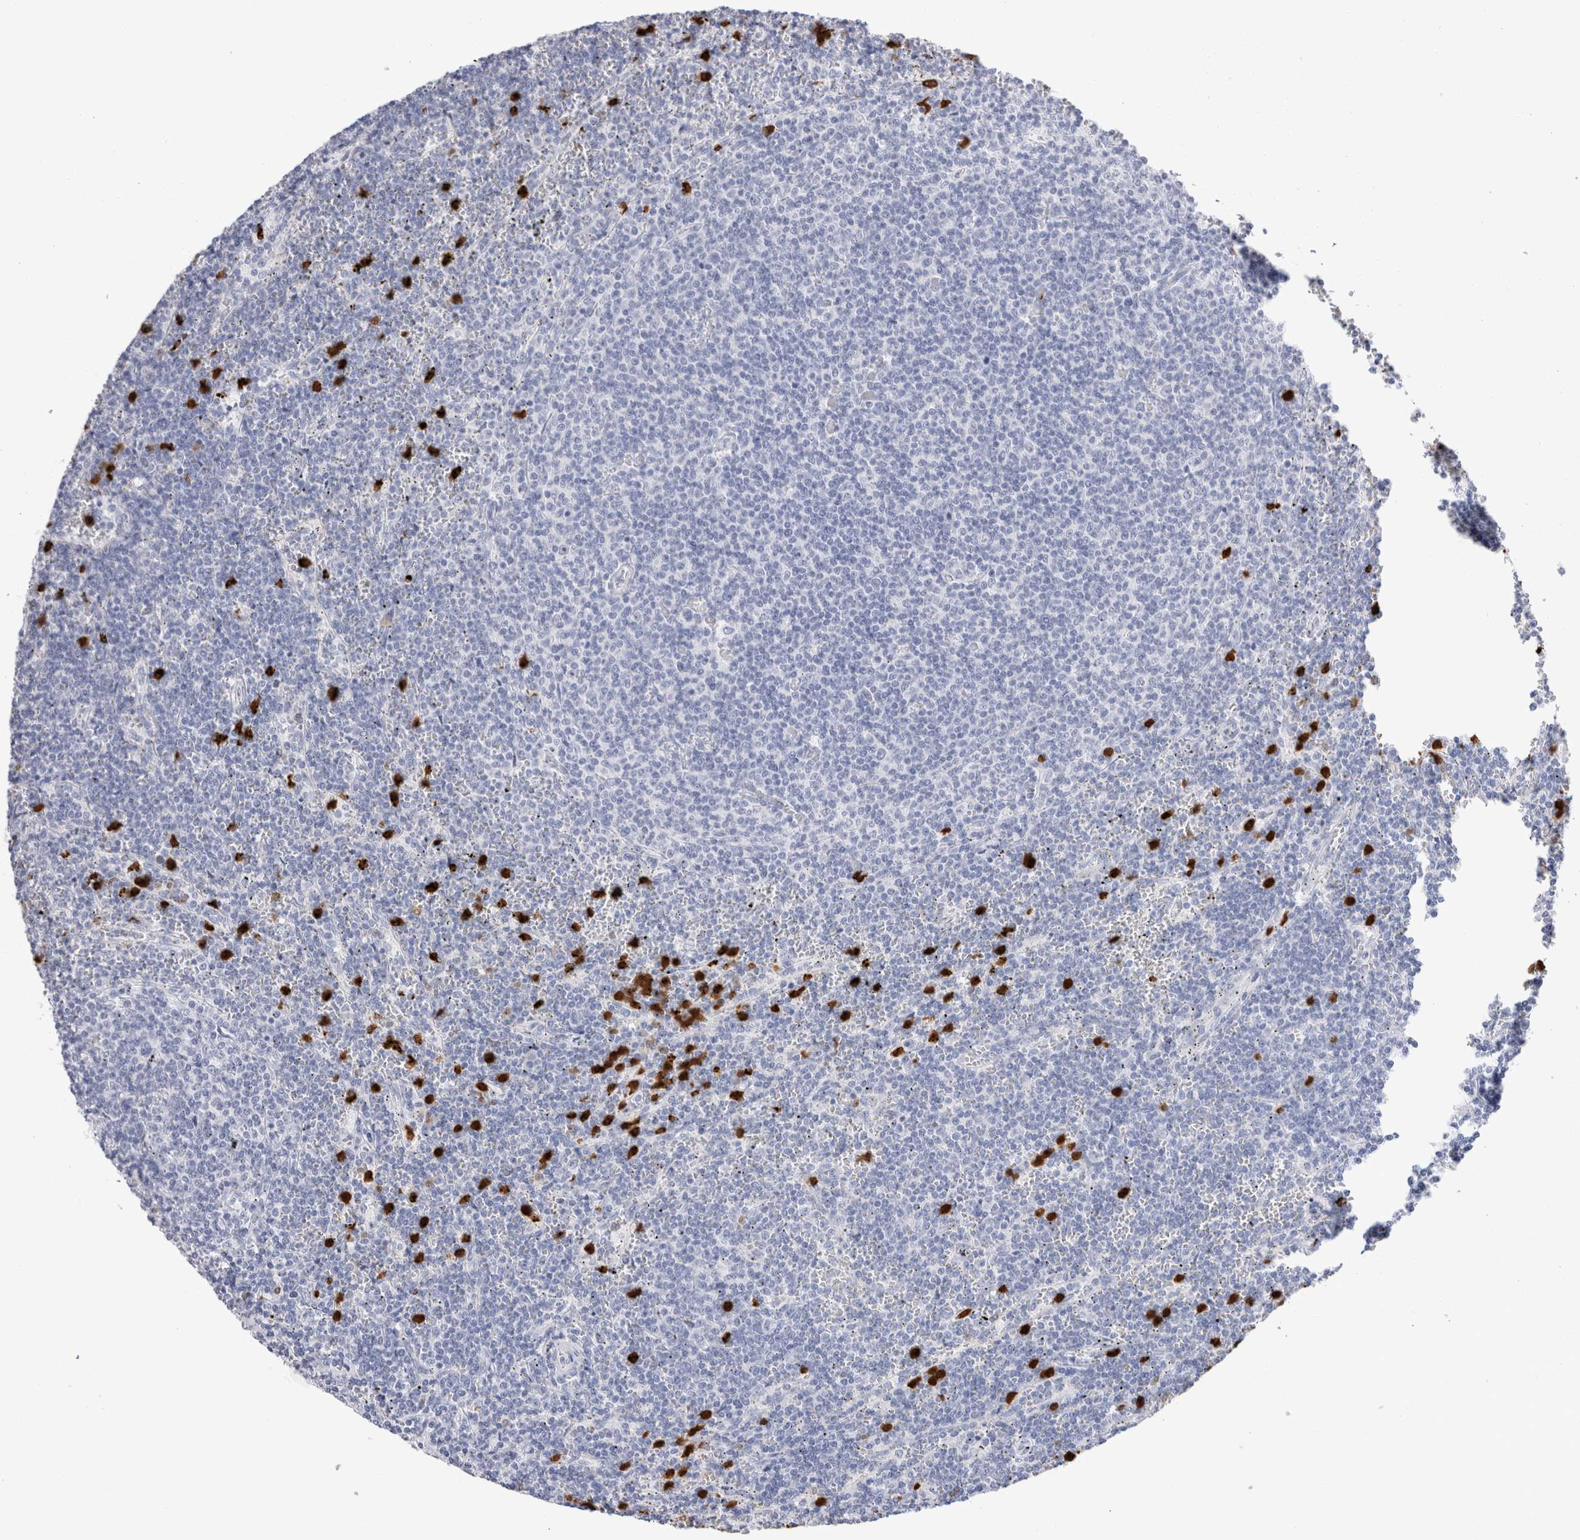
{"staining": {"intensity": "negative", "quantity": "none", "location": "none"}, "tissue": "lymphoma", "cell_type": "Tumor cells", "image_type": "cancer", "snomed": [{"axis": "morphology", "description": "Malignant lymphoma, non-Hodgkin's type, Low grade"}, {"axis": "topography", "description": "Spleen"}], "caption": "The micrograph exhibits no staining of tumor cells in lymphoma.", "gene": "SLC10A5", "patient": {"sex": "female", "age": 50}}